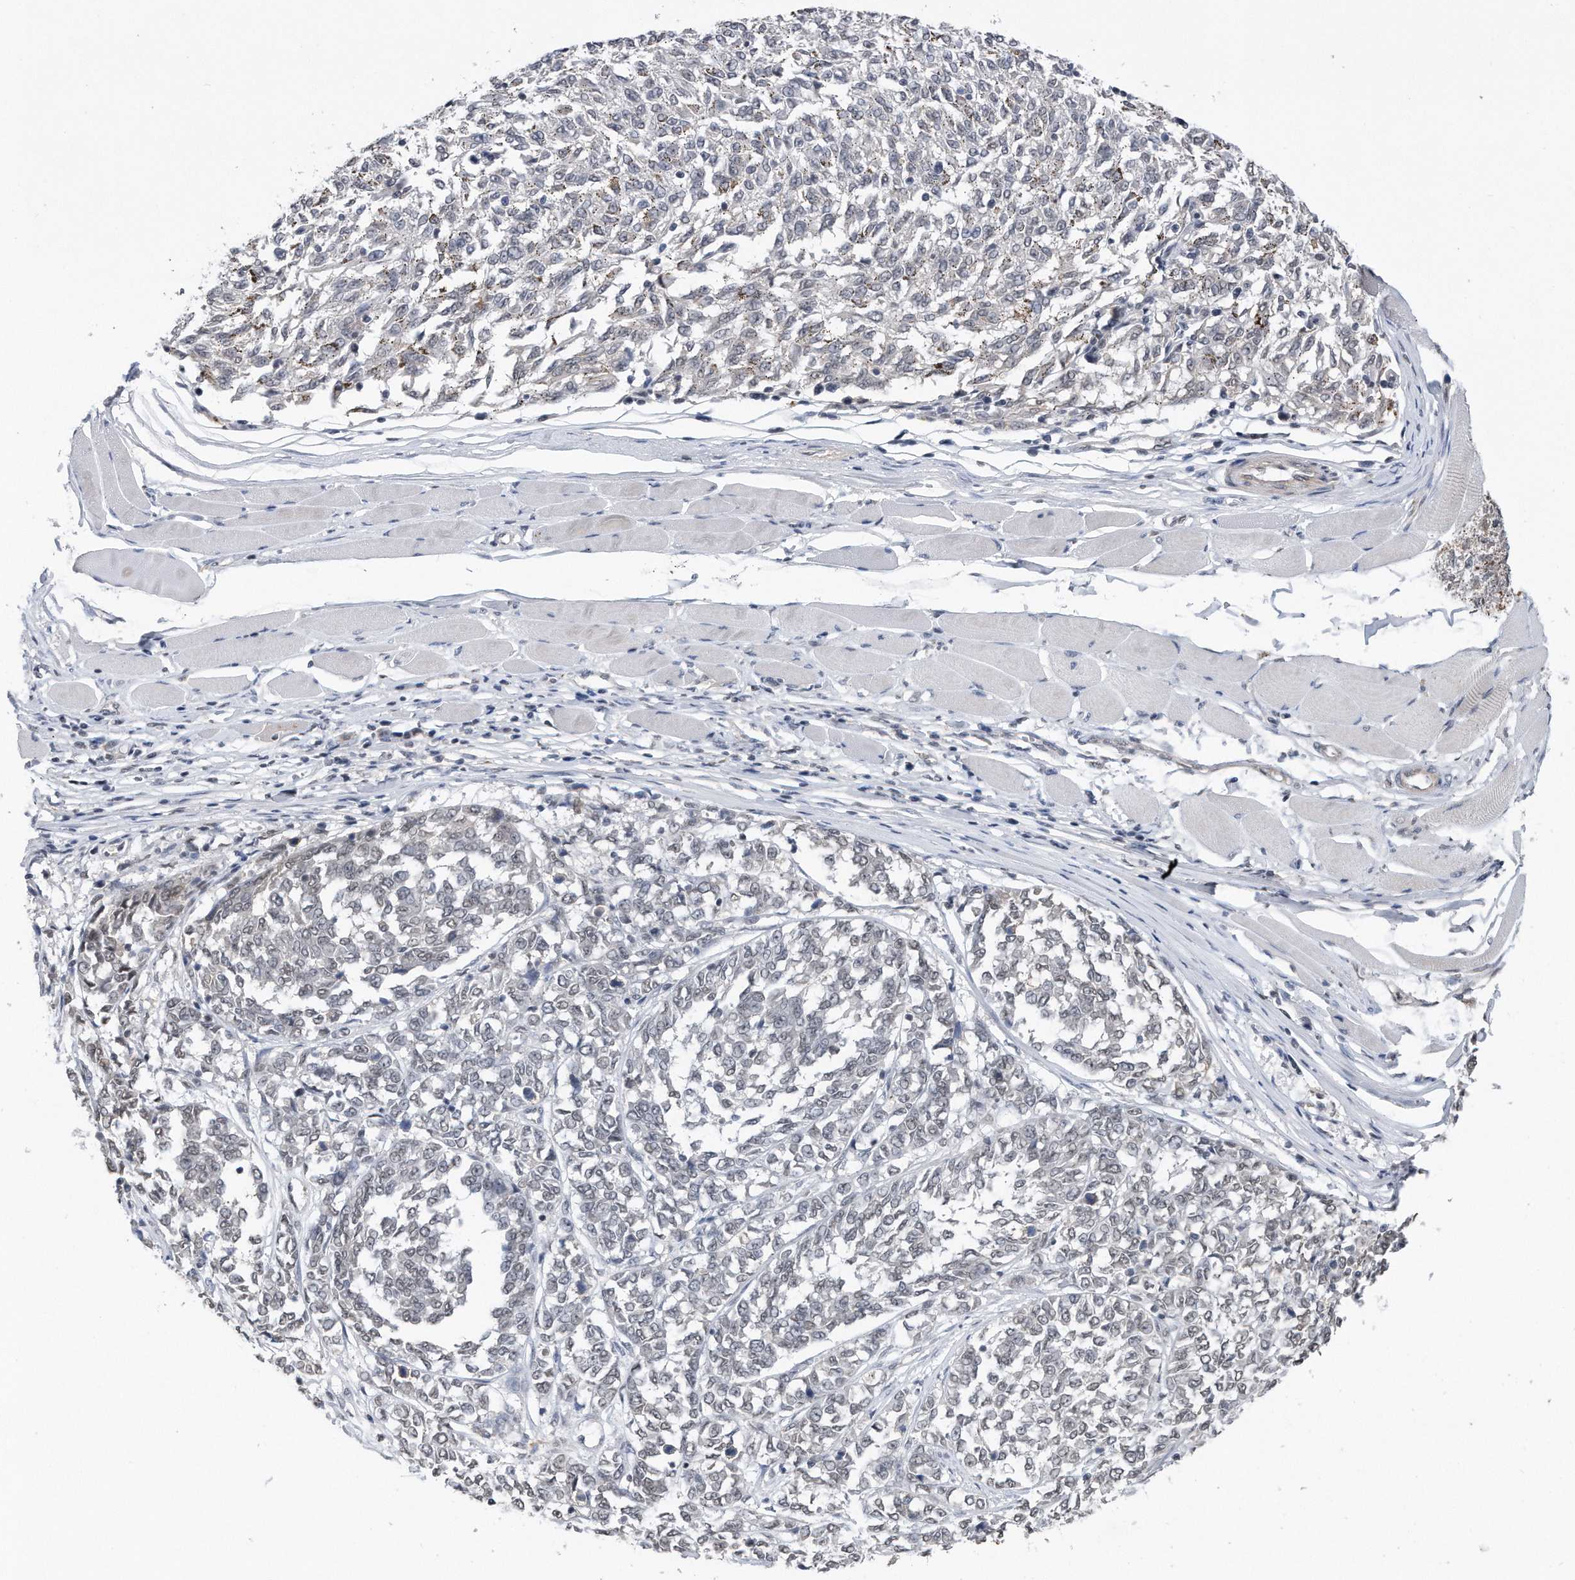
{"staining": {"intensity": "weak", "quantity": "<25%", "location": "nuclear"}, "tissue": "melanoma", "cell_type": "Tumor cells", "image_type": "cancer", "snomed": [{"axis": "morphology", "description": "Malignant melanoma, NOS"}, {"axis": "topography", "description": "Skin"}], "caption": "Immunohistochemistry (IHC) micrograph of melanoma stained for a protein (brown), which shows no staining in tumor cells.", "gene": "TP53INP1", "patient": {"sex": "female", "age": 72}}